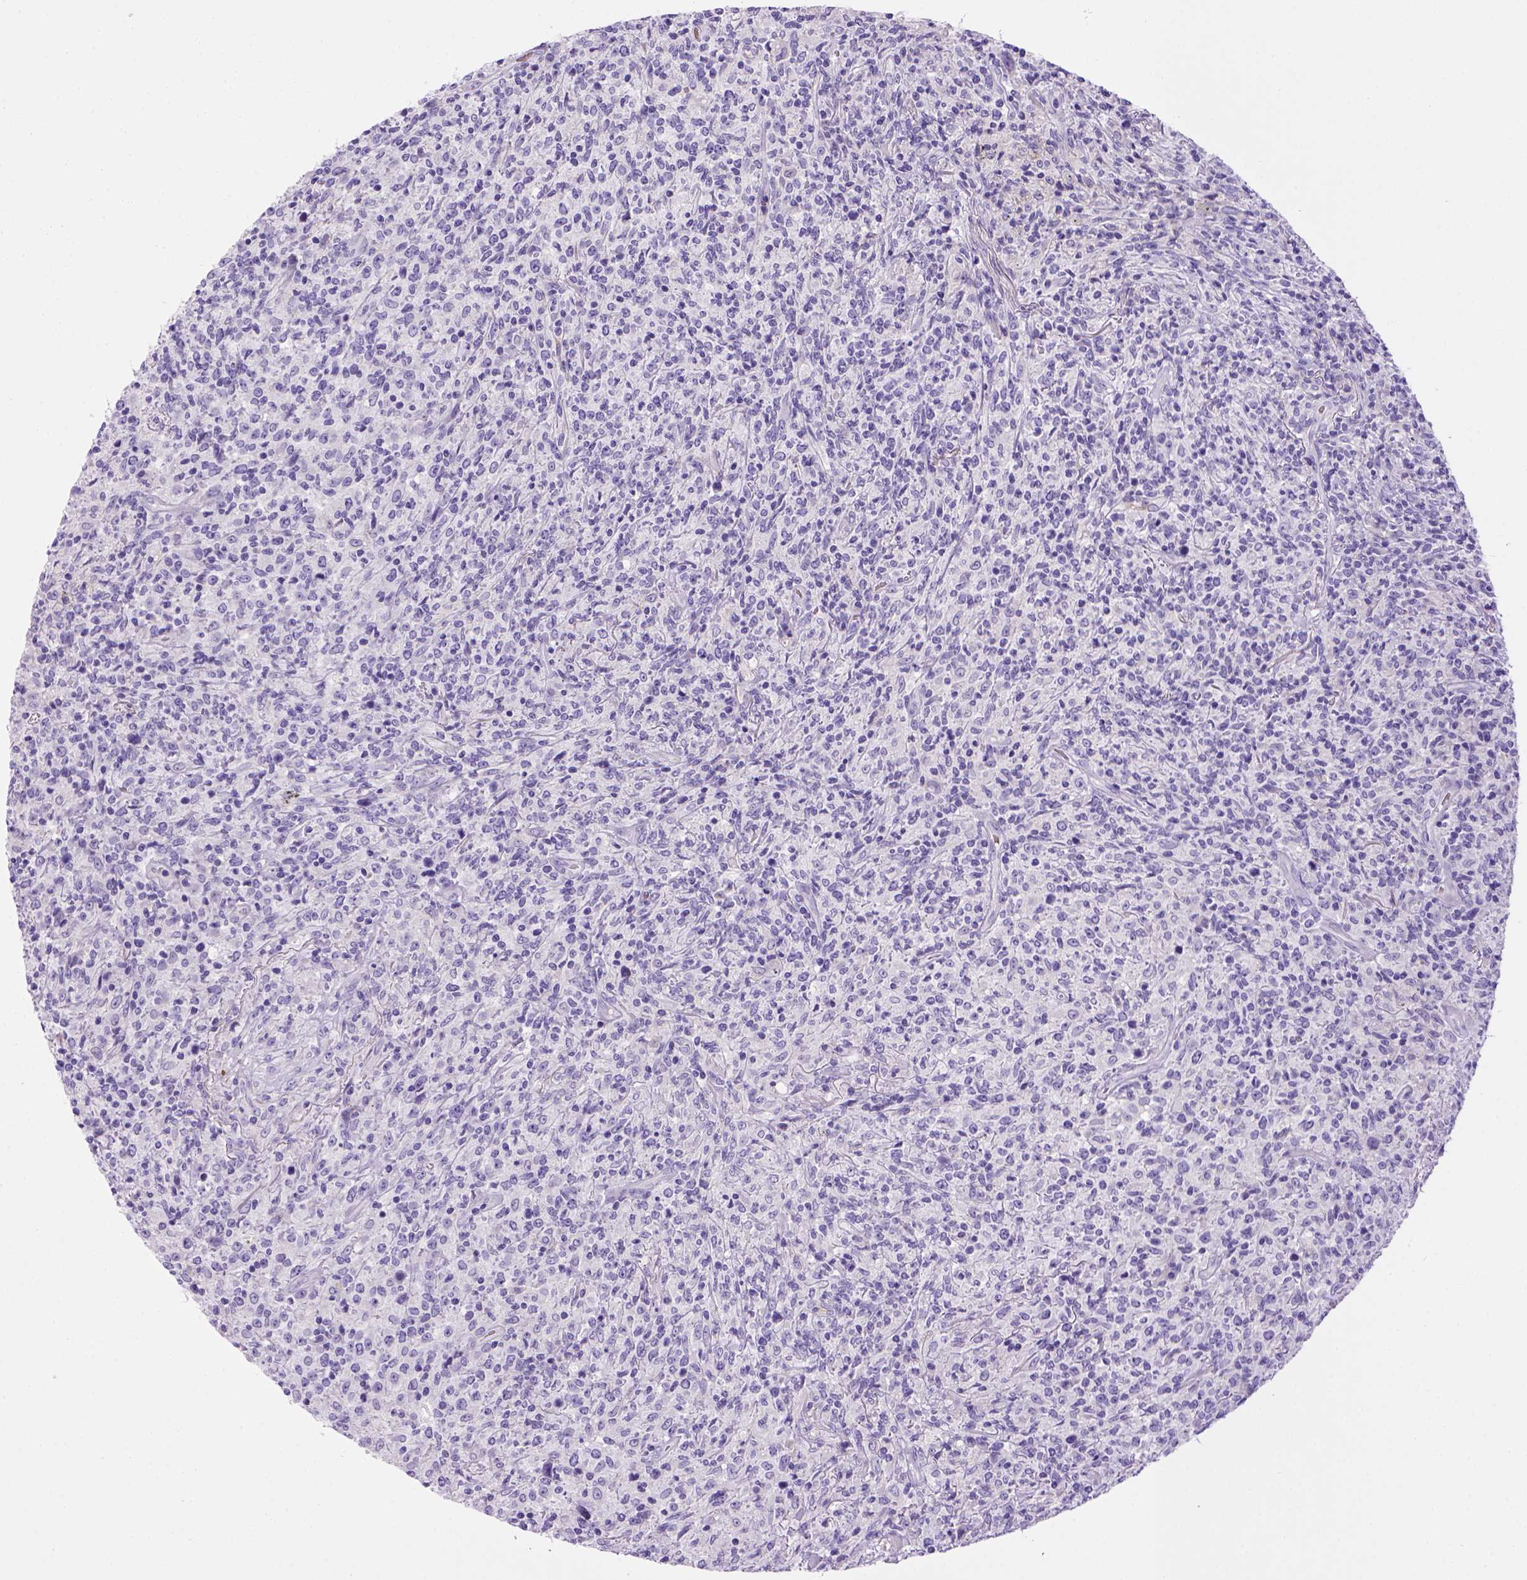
{"staining": {"intensity": "negative", "quantity": "none", "location": "none"}, "tissue": "lymphoma", "cell_type": "Tumor cells", "image_type": "cancer", "snomed": [{"axis": "morphology", "description": "Malignant lymphoma, non-Hodgkin's type, High grade"}, {"axis": "topography", "description": "Lung"}], "caption": "Protein analysis of high-grade malignant lymphoma, non-Hodgkin's type displays no significant positivity in tumor cells. Nuclei are stained in blue.", "gene": "BAAT", "patient": {"sex": "male", "age": 79}}